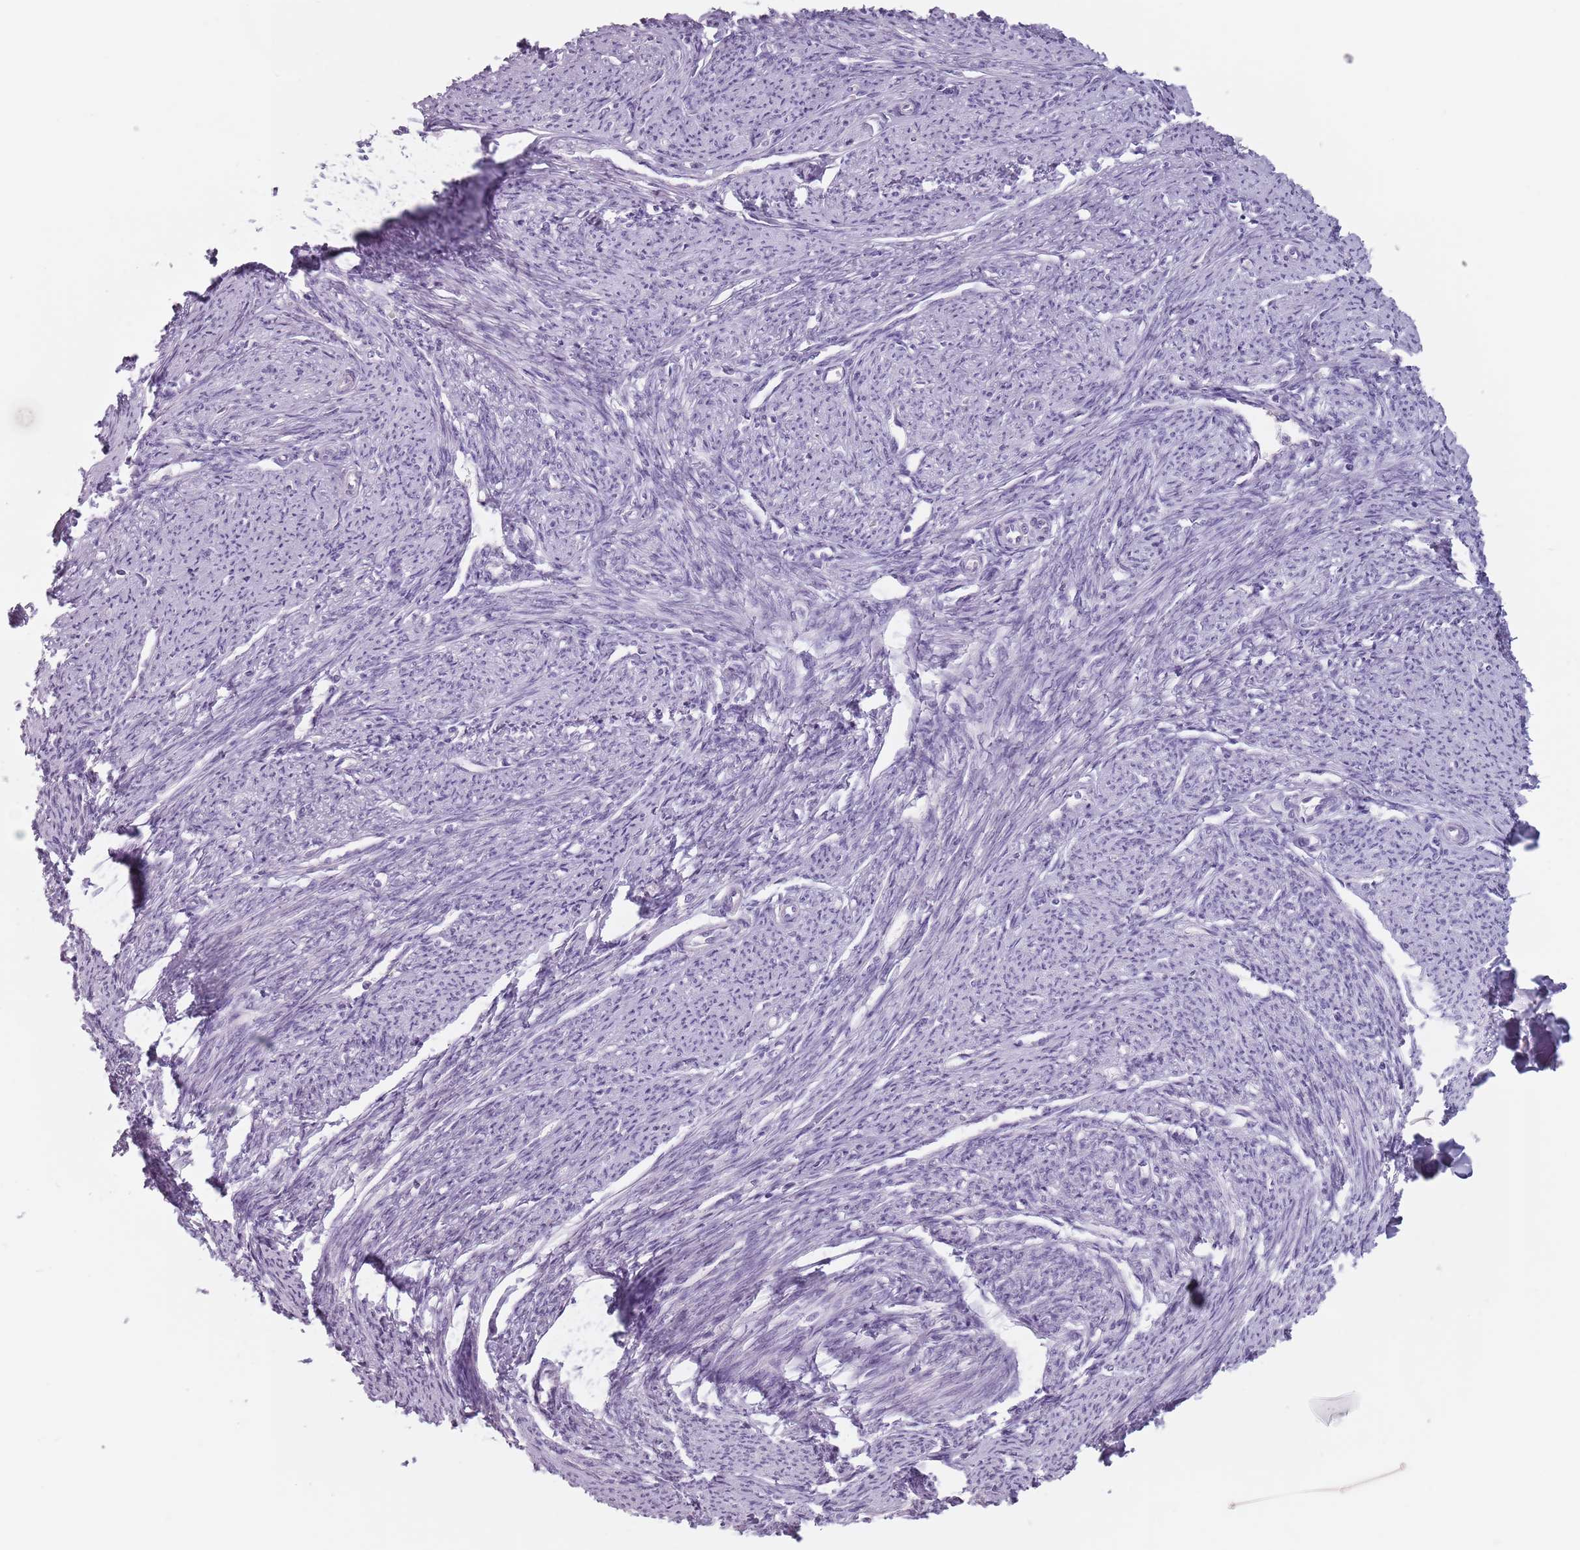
{"staining": {"intensity": "negative", "quantity": "none", "location": "none"}, "tissue": "smooth muscle", "cell_type": "Smooth muscle cells", "image_type": "normal", "snomed": [{"axis": "morphology", "description": "Normal tissue, NOS"}, {"axis": "topography", "description": "Smooth muscle"}, {"axis": "topography", "description": "Uterus"}], "caption": "This is a image of immunohistochemistry (IHC) staining of normal smooth muscle, which shows no staining in smooth muscle cells.", "gene": "CEP19", "patient": {"sex": "female", "age": 59}}